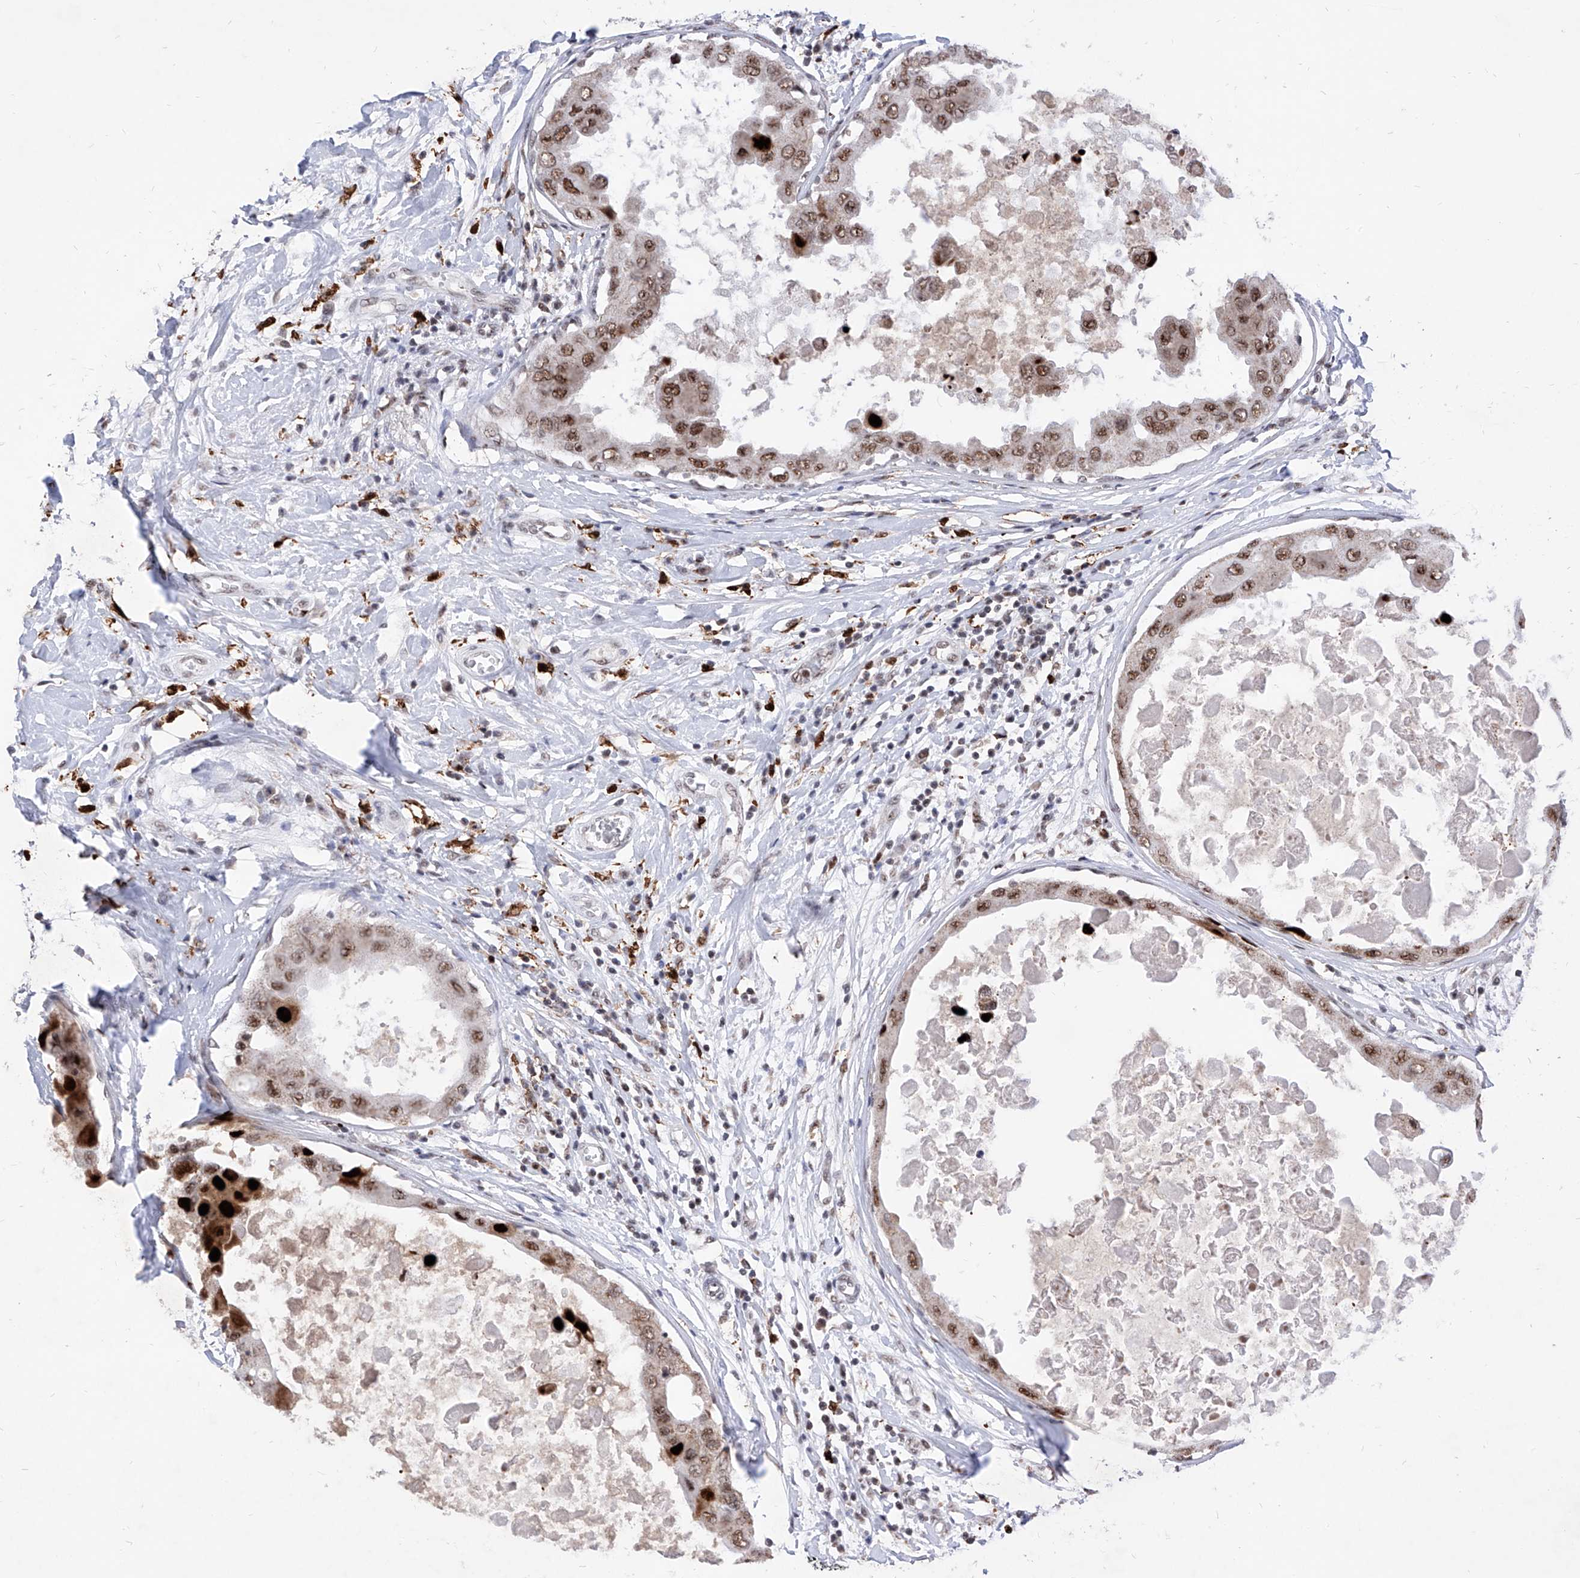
{"staining": {"intensity": "strong", "quantity": "25%-75%", "location": "nuclear"}, "tissue": "breast cancer", "cell_type": "Tumor cells", "image_type": "cancer", "snomed": [{"axis": "morphology", "description": "Duct carcinoma"}, {"axis": "topography", "description": "Breast"}], "caption": "Protein staining of breast cancer (invasive ductal carcinoma) tissue exhibits strong nuclear positivity in about 25%-75% of tumor cells.", "gene": "PHF5A", "patient": {"sex": "female", "age": 27}}